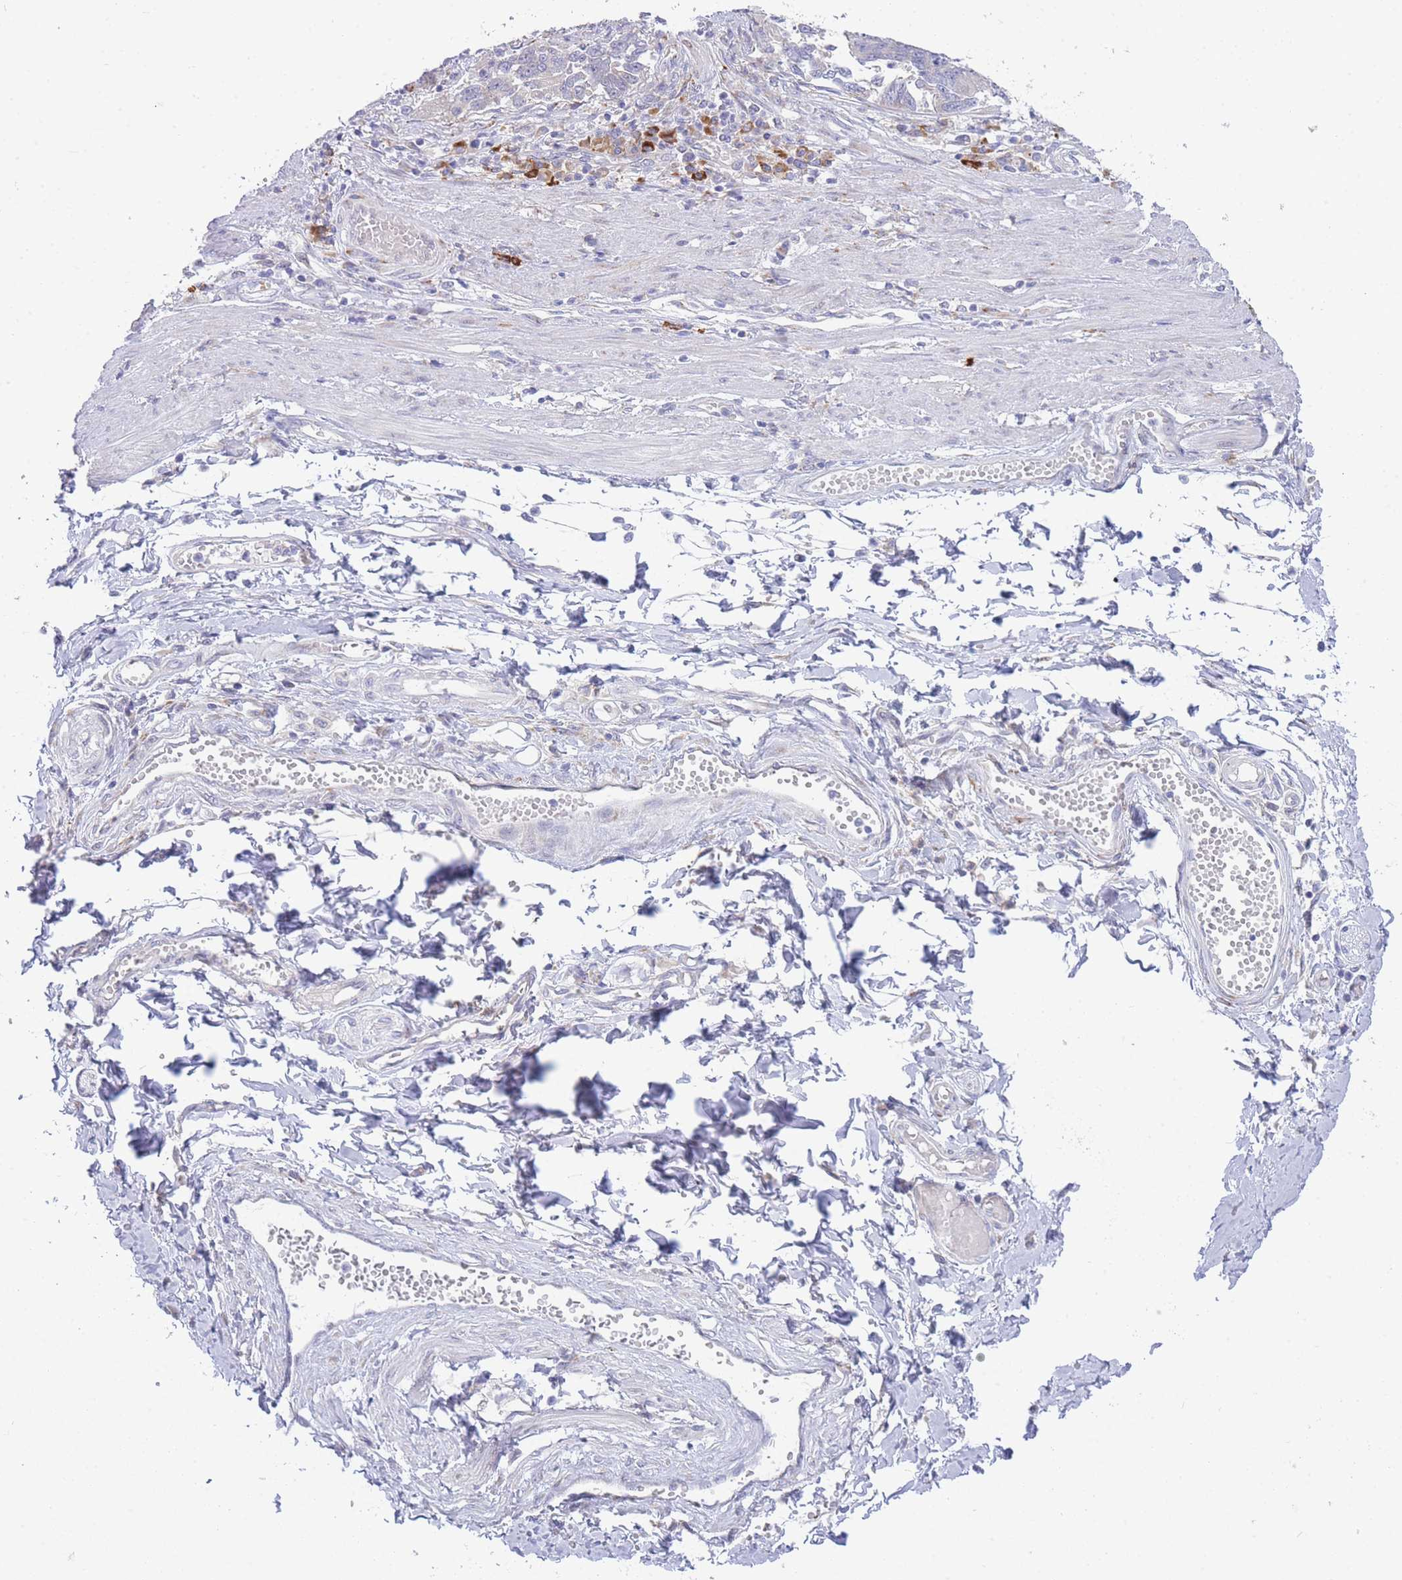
{"staining": {"intensity": "negative", "quantity": "none", "location": "none"}, "tissue": "stomach cancer", "cell_type": "Tumor cells", "image_type": "cancer", "snomed": [{"axis": "morphology", "description": "Adenocarcinoma, NOS"}, {"axis": "topography", "description": "Stomach"}], "caption": "This is an immunohistochemistry (IHC) micrograph of human stomach adenocarcinoma. There is no staining in tumor cells.", "gene": "ZNF510", "patient": {"sex": "male", "age": 59}}